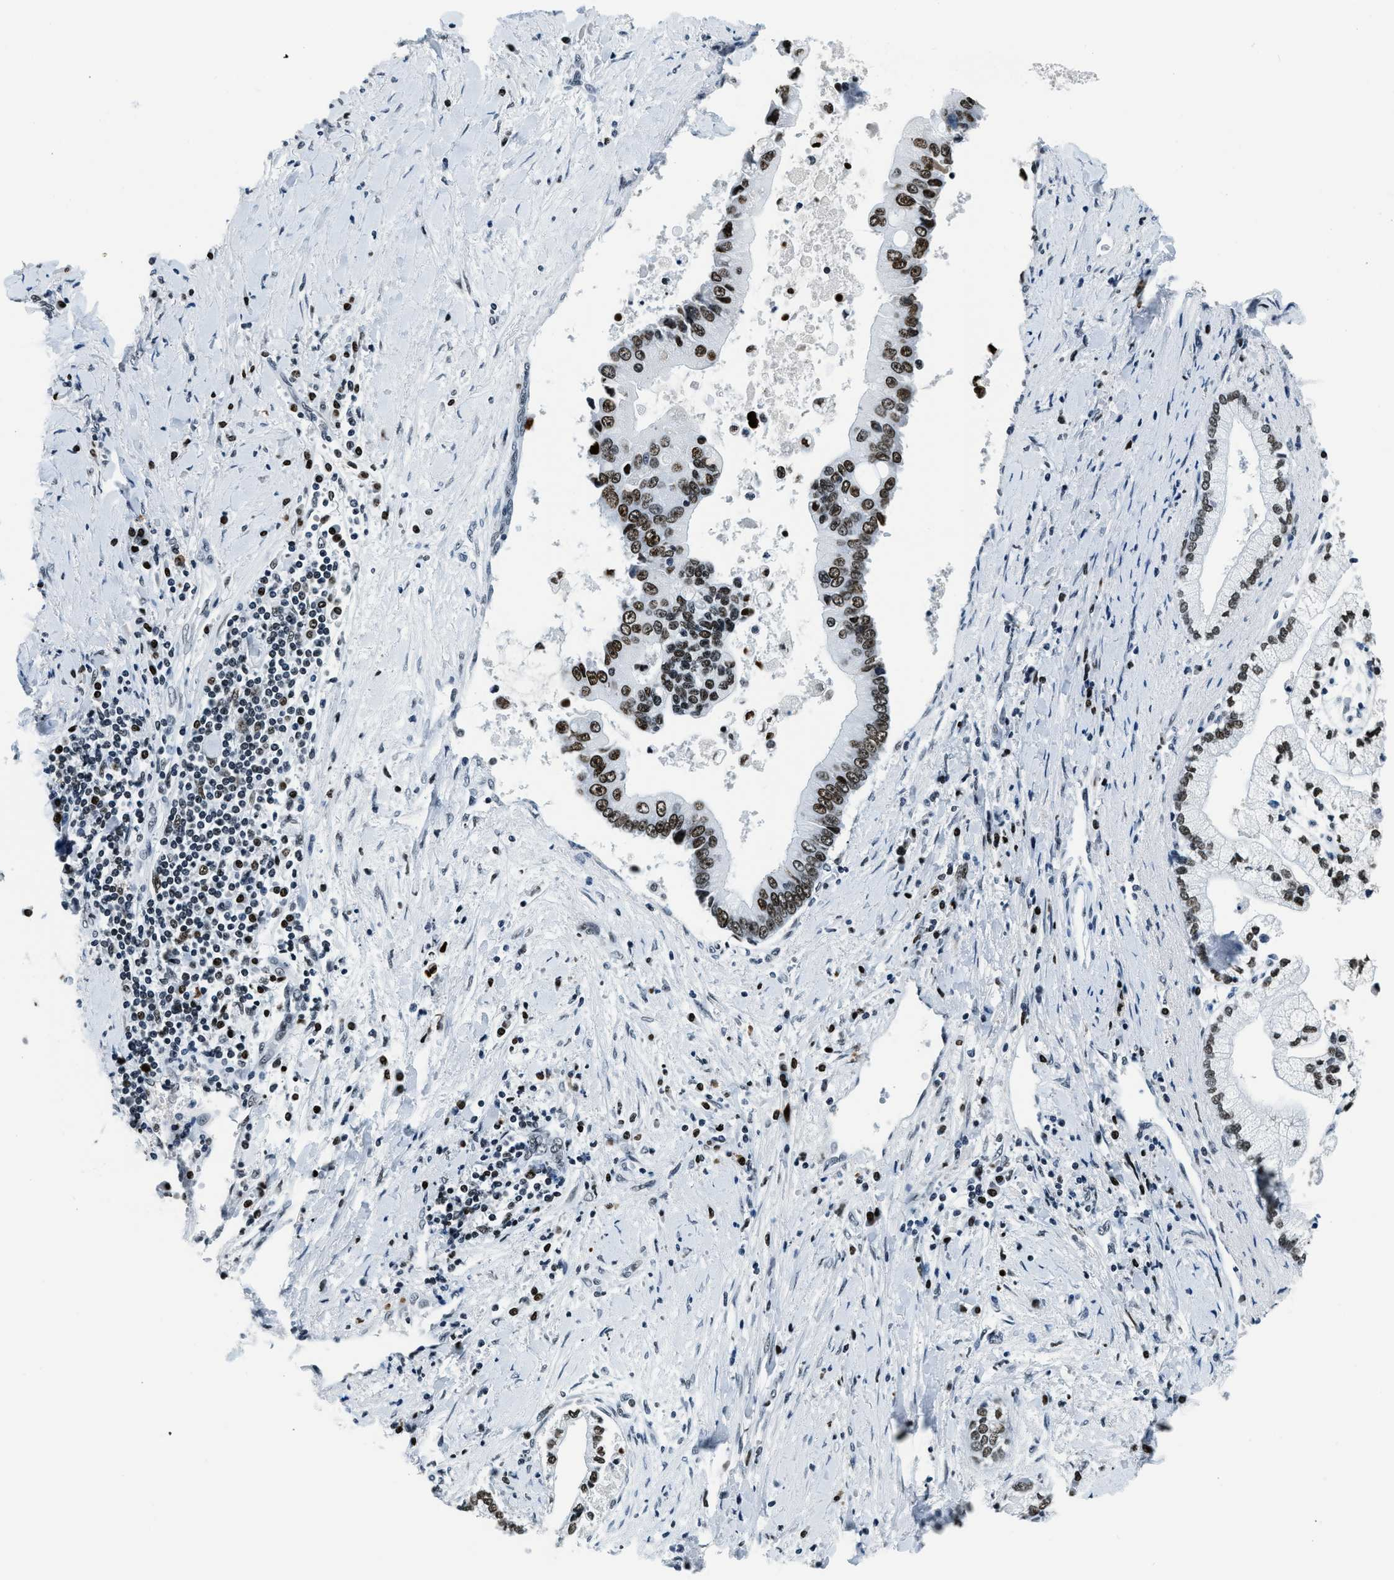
{"staining": {"intensity": "strong", "quantity": ">75%", "location": "nuclear"}, "tissue": "liver cancer", "cell_type": "Tumor cells", "image_type": "cancer", "snomed": [{"axis": "morphology", "description": "Cholangiocarcinoma"}, {"axis": "topography", "description": "Liver"}], "caption": "An image of liver cancer (cholangiocarcinoma) stained for a protein displays strong nuclear brown staining in tumor cells.", "gene": "TOP1", "patient": {"sex": "male", "age": 50}}